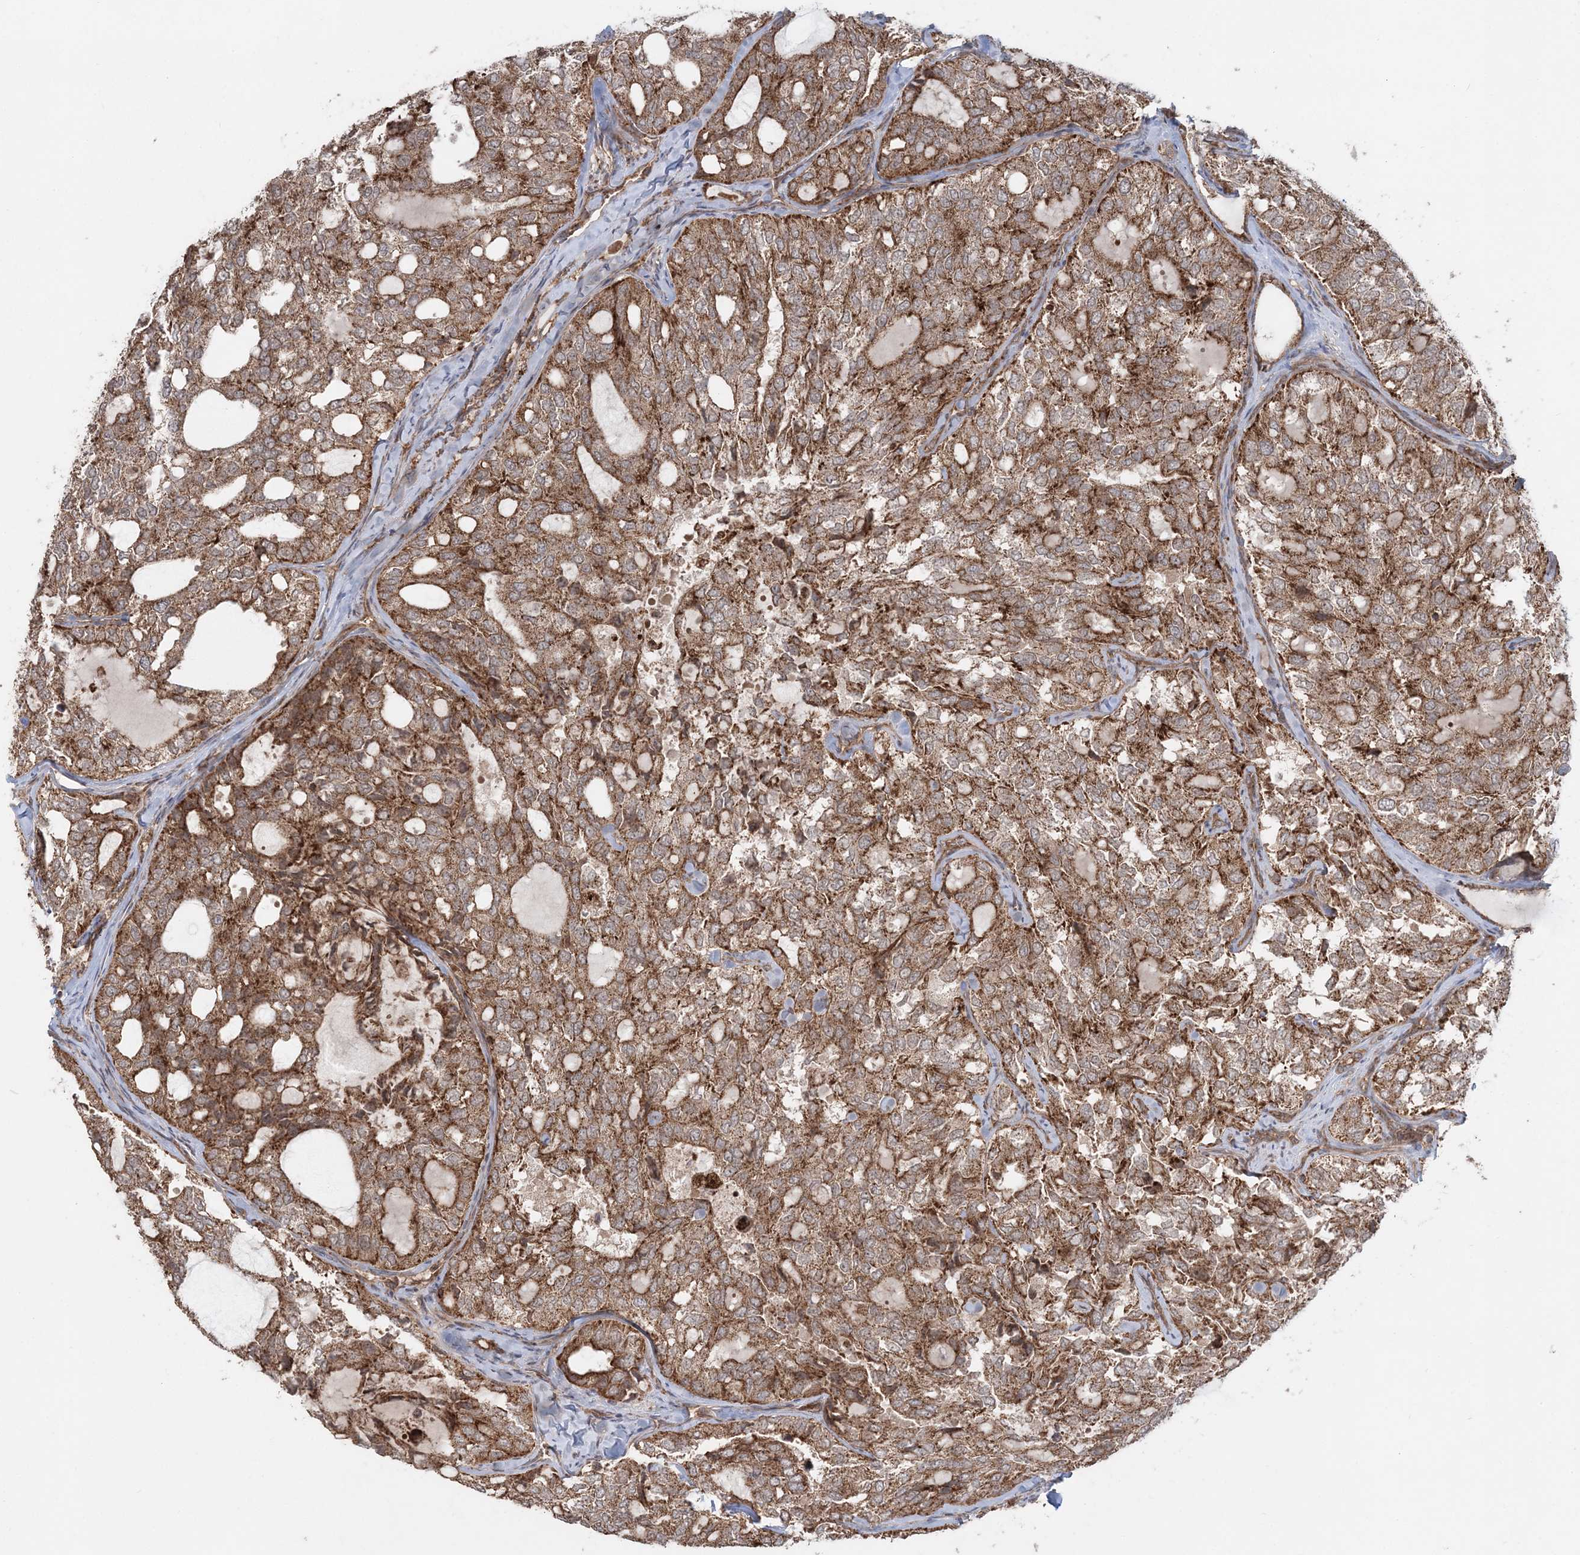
{"staining": {"intensity": "moderate", "quantity": ">75%", "location": "cytoplasmic/membranous"}, "tissue": "thyroid cancer", "cell_type": "Tumor cells", "image_type": "cancer", "snomed": [{"axis": "morphology", "description": "Follicular adenoma carcinoma, NOS"}, {"axis": "topography", "description": "Thyroid gland"}], "caption": "Human thyroid cancer stained with a brown dye displays moderate cytoplasmic/membranous positive expression in approximately >75% of tumor cells.", "gene": "LRPPRC", "patient": {"sex": "male", "age": 75}}